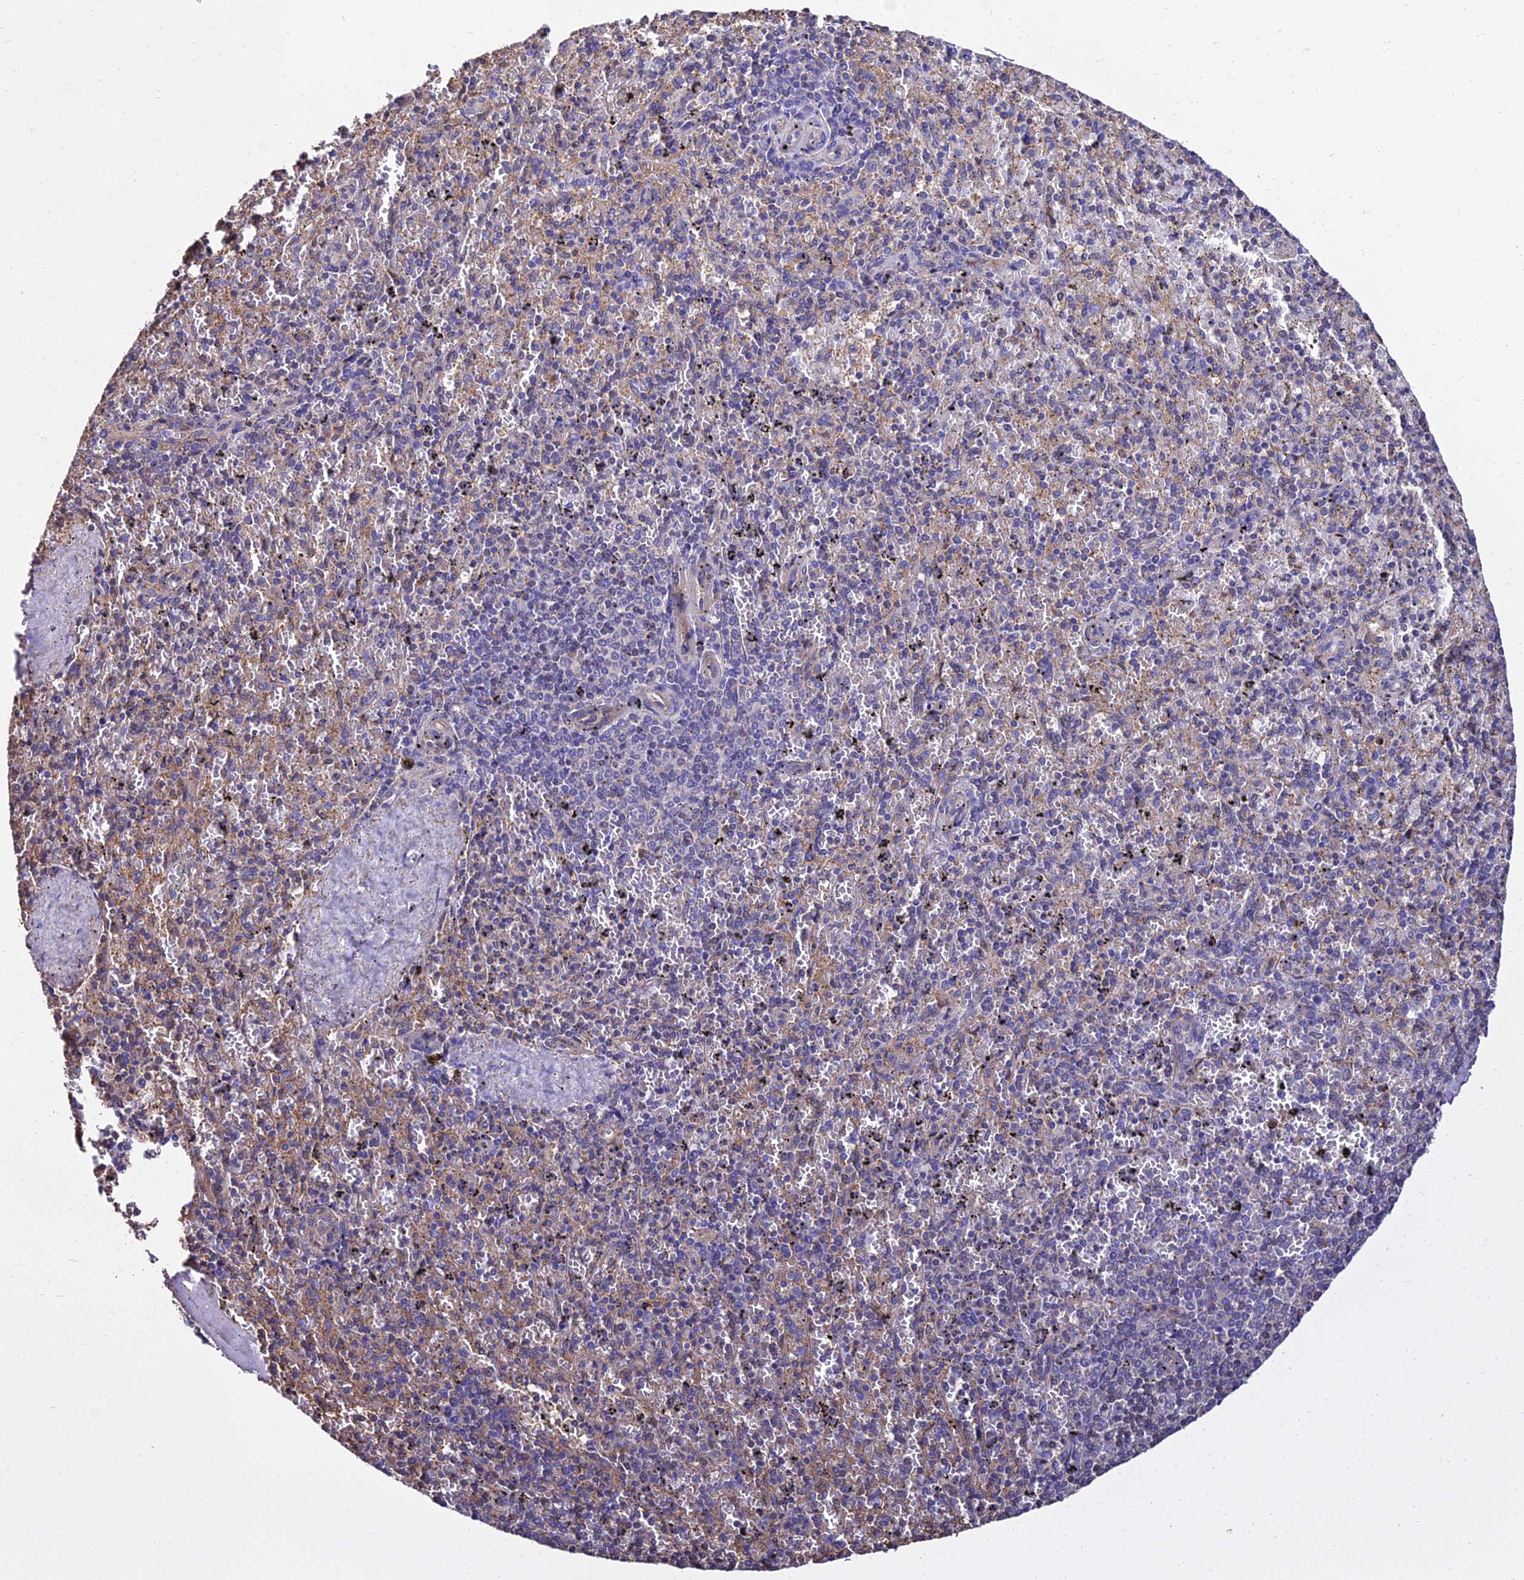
{"staining": {"intensity": "negative", "quantity": "none", "location": "none"}, "tissue": "spleen", "cell_type": "Cells in red pulp", "image_type": "normal", "snomed": [{"axis": "morphology", "description": "Normal tissue, NOS"}, {"axis": "topography", "description": "Spleen"}], "caption": "DAB (3,3'-diaminobenzidine) immunohistochemical staining of unremarkable human spleen shows no significant expression in cells in red pulp. The staining is performed using DAB (3,3'-diaminobenzidine) brown chromogen with nuclei counter-stained in using hematoxylin.", "gene": "CALM1", "patient": {"sex": "male", "age": 82}}